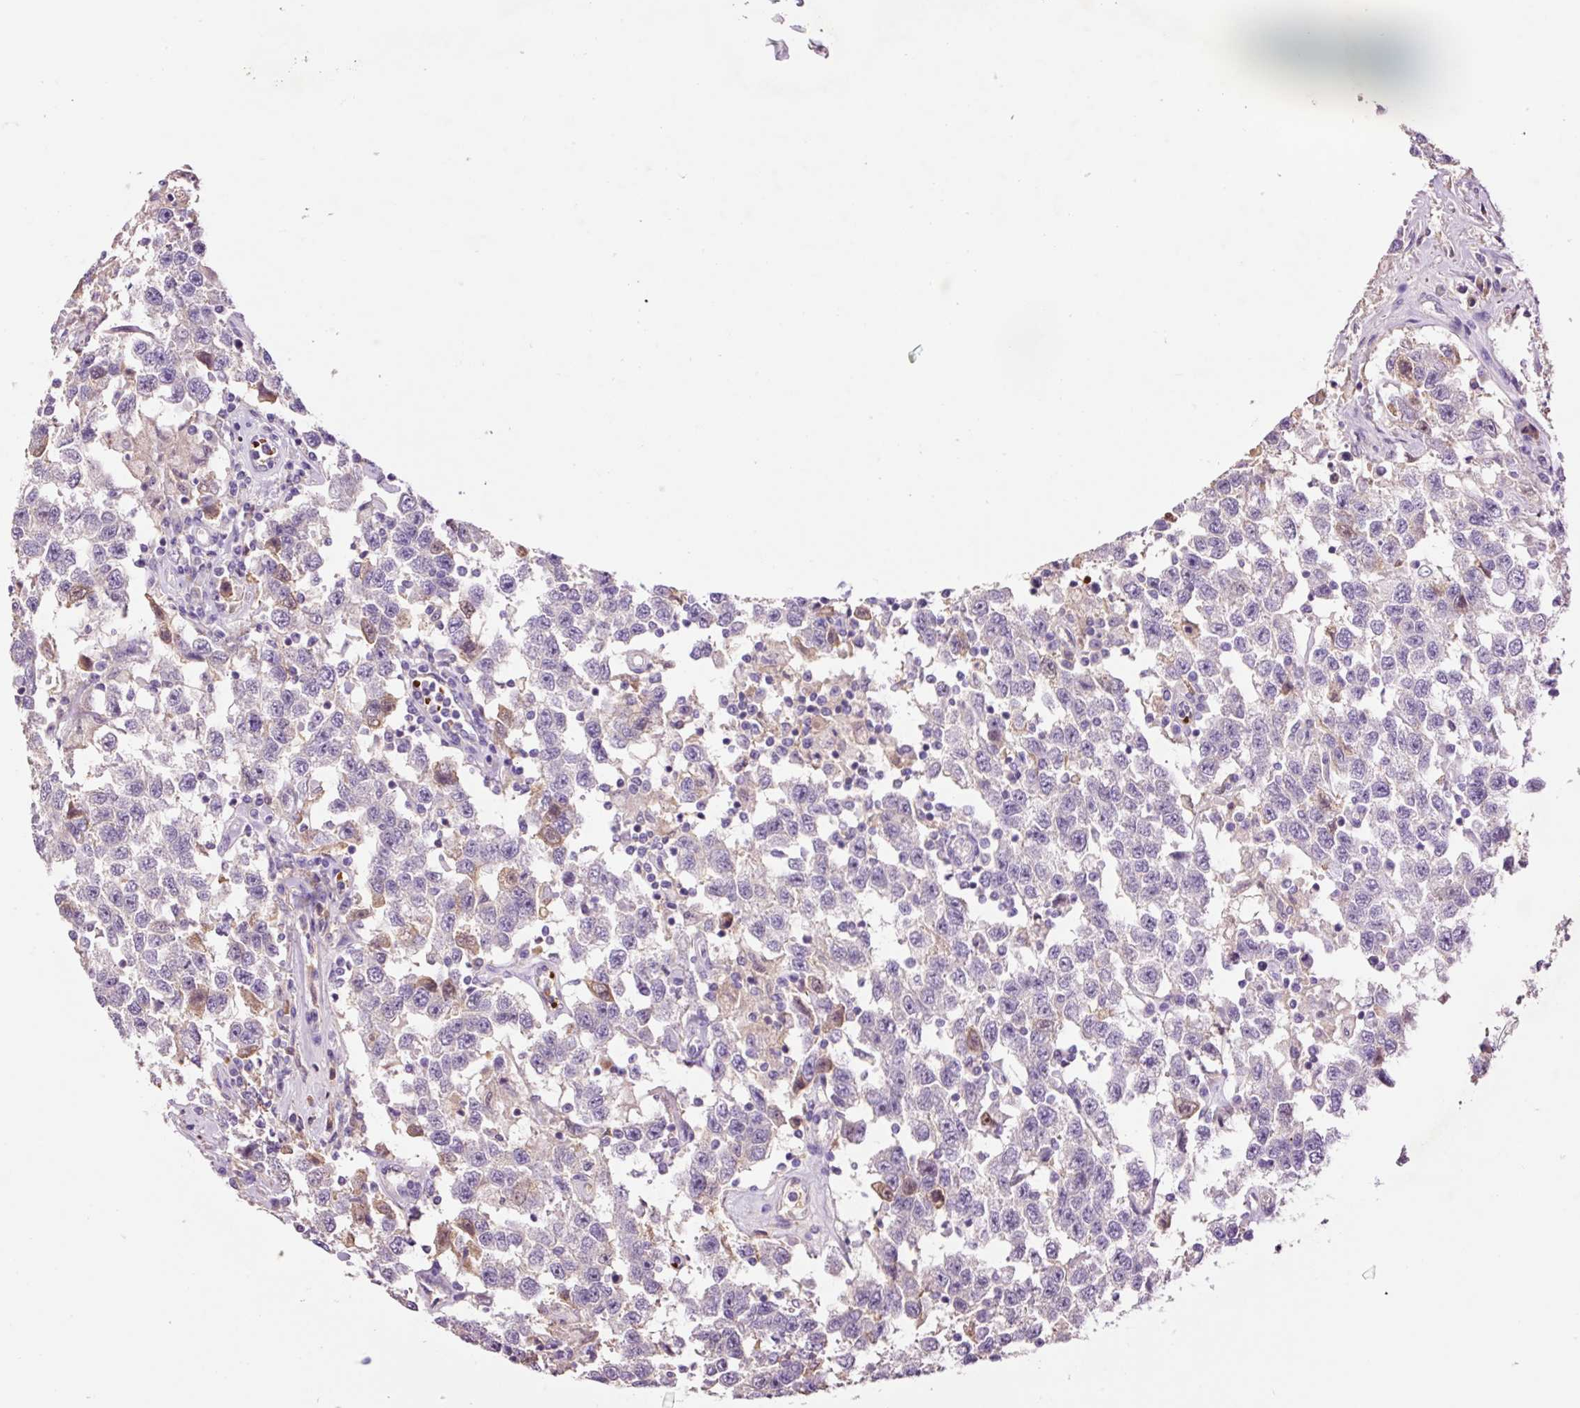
{"staining": {"intensity": "negative", "quantity": "none", "location": "none"}, "tissue": "testis cancer", "cell_type": "Tumor cells", "image_type": "cancer", "snomed": [{"axis": "morphology", "description": "Seminoma, NOS"}, {"axis": "topography", "description": "Testis"}], "caption": "Immunohistochemistry (IHC) histopathology image of neoplastic tissue: human testis seminoma stained with DAB shows no significant protein expression in tumor cells. (Brightfield microscopy of DAB IHC at high magnification).", "gene": "TMEM235", "patient": {"sex": "male", "age": 41}}